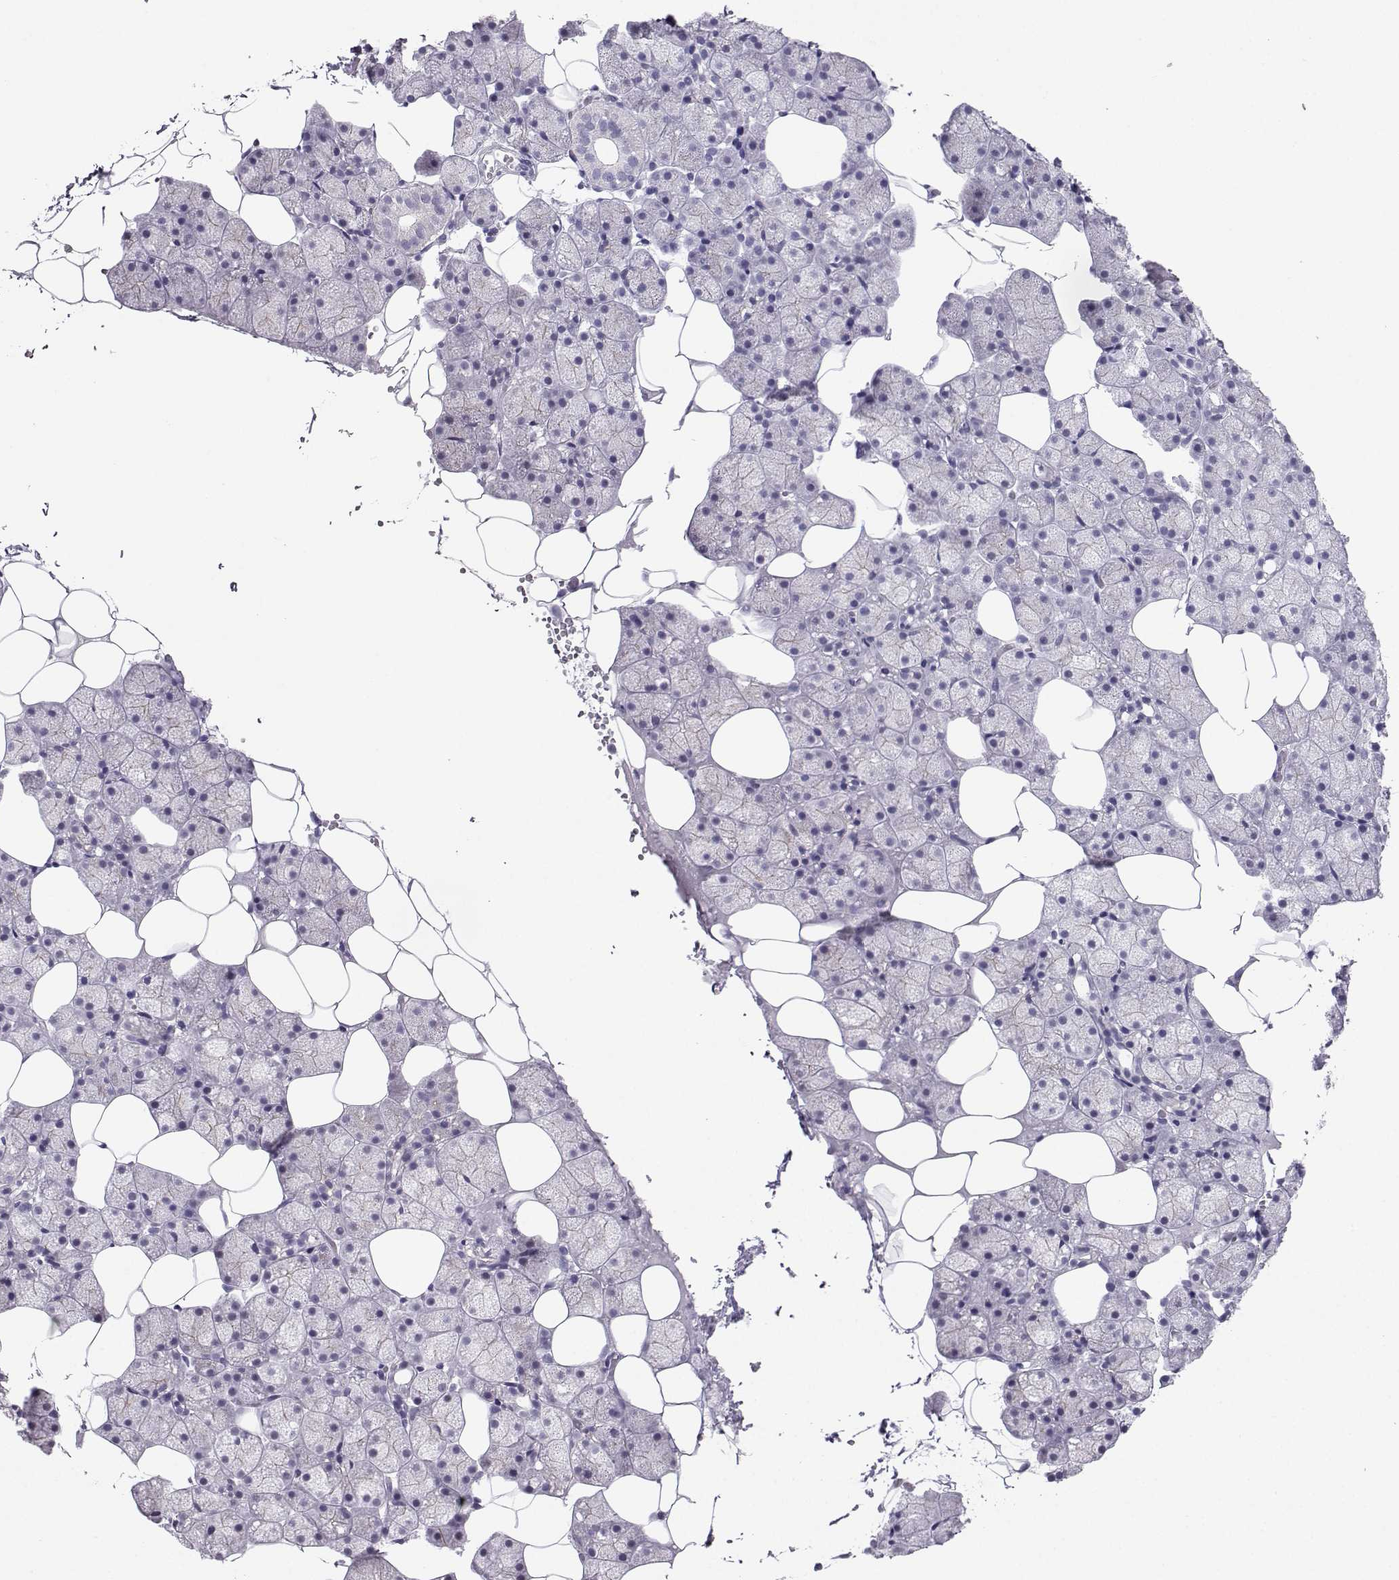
{"staining": {"intensity": "negative", "quantity": "none", "location": "none"}, "tissue": "salivary gland", "cell_type": "Glandular cells", "image_type": "normal", "snomed": [{"axis": "morphology", "description": "Normal tissue, NOS"}, {"axis": "topography", "description": "Salivary gland"}], "caption": "Immunohistochemistry (IHC) of unremarkable human salivary gland reveals no expression in glandular cells. Nuclei are stained in blue.", "gene": "KIF17", "patient": {"sex": "male", "age": 38}}